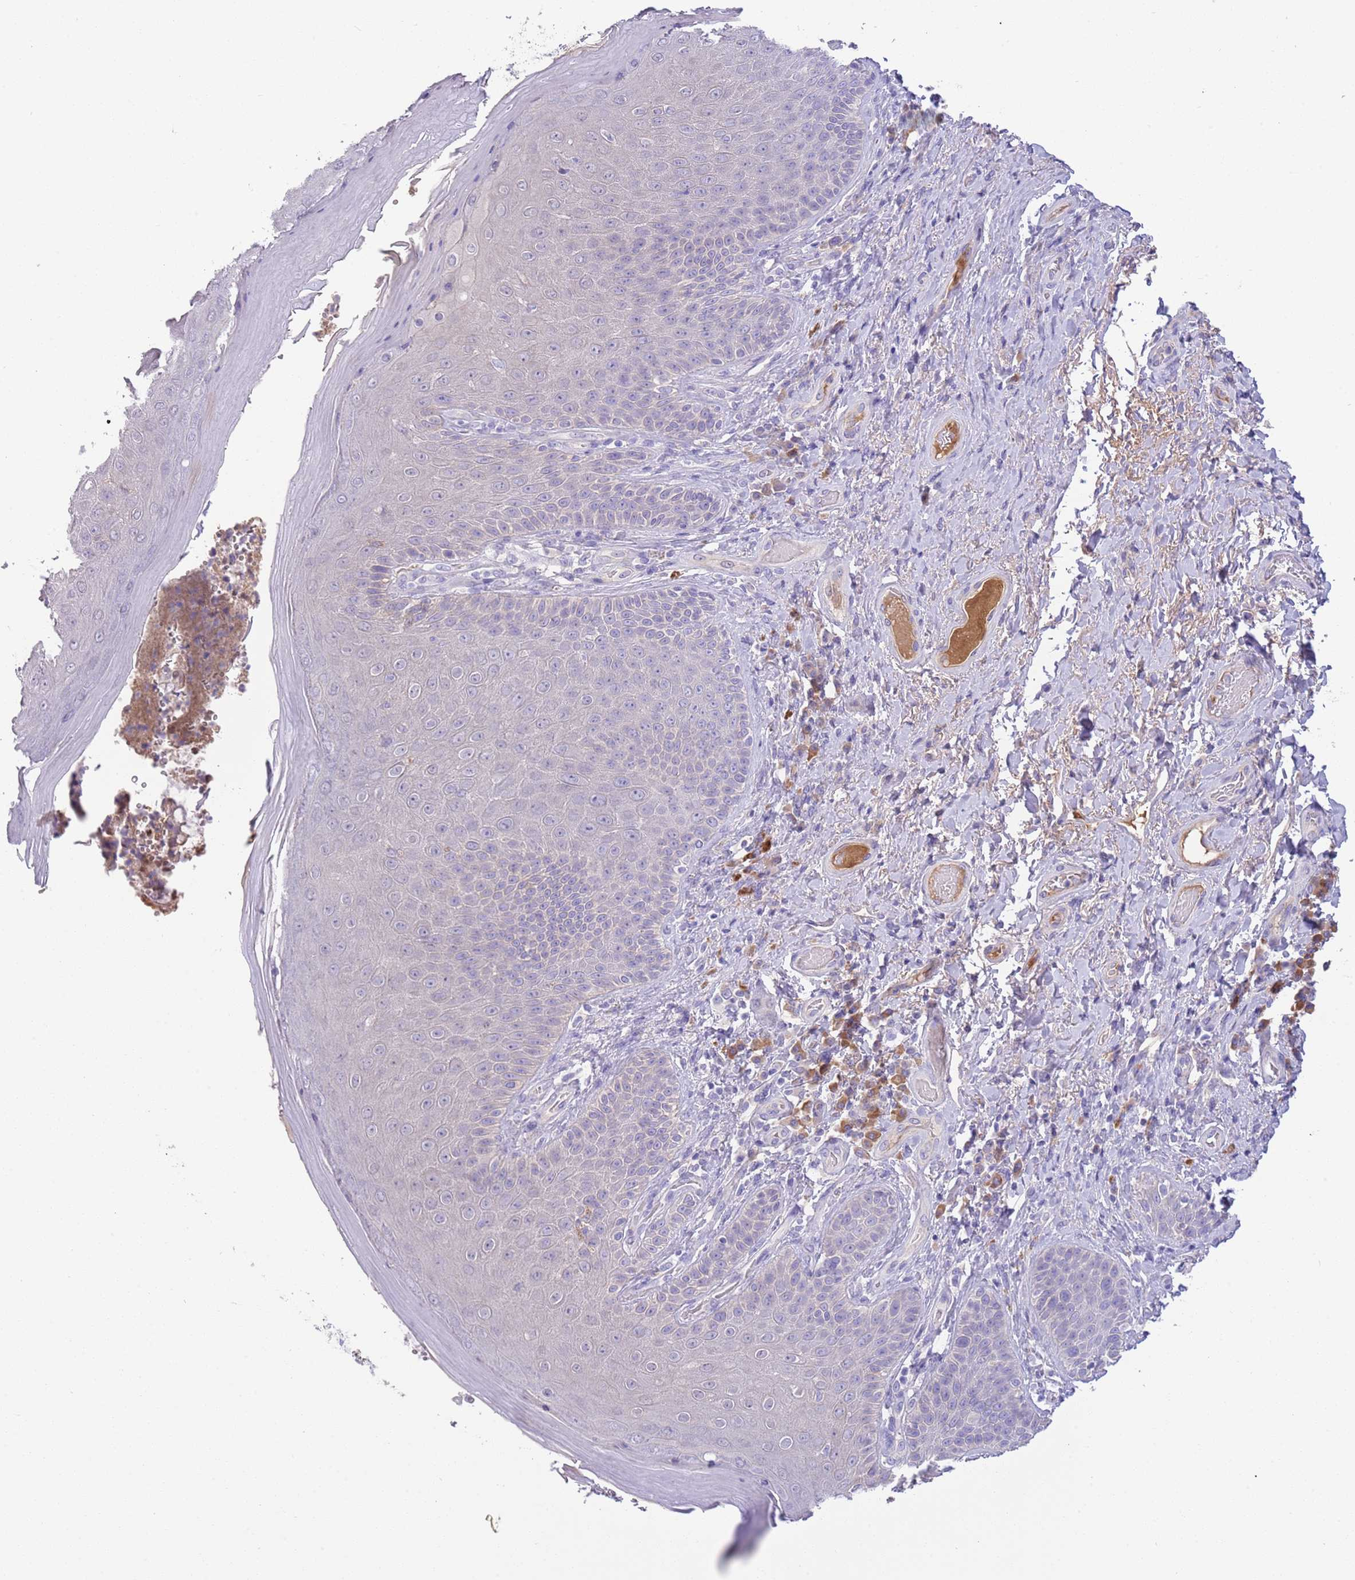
{"staining": {"intensity": "negative", "quantity": "none", "location": "none"}, "tissue": "skin", "cell_type": "Epidermal cells", "image_type": "normal", "snomed": [{"axis": "morphology", "description": "Normal tissue, NOS"}, {"axis": "topography", "description": "Anal"}], "caption": "A micrograph of human skin is negative for staining in epidermal cells. (Stains: DAB (3,3'-diaminobenzidine) IHC with hematoxylin counter stain, Microscopy: brightfield microscopy at high magnification).", "gene": "IGFL4", "patient": {"sex": "female", "age": 89}}